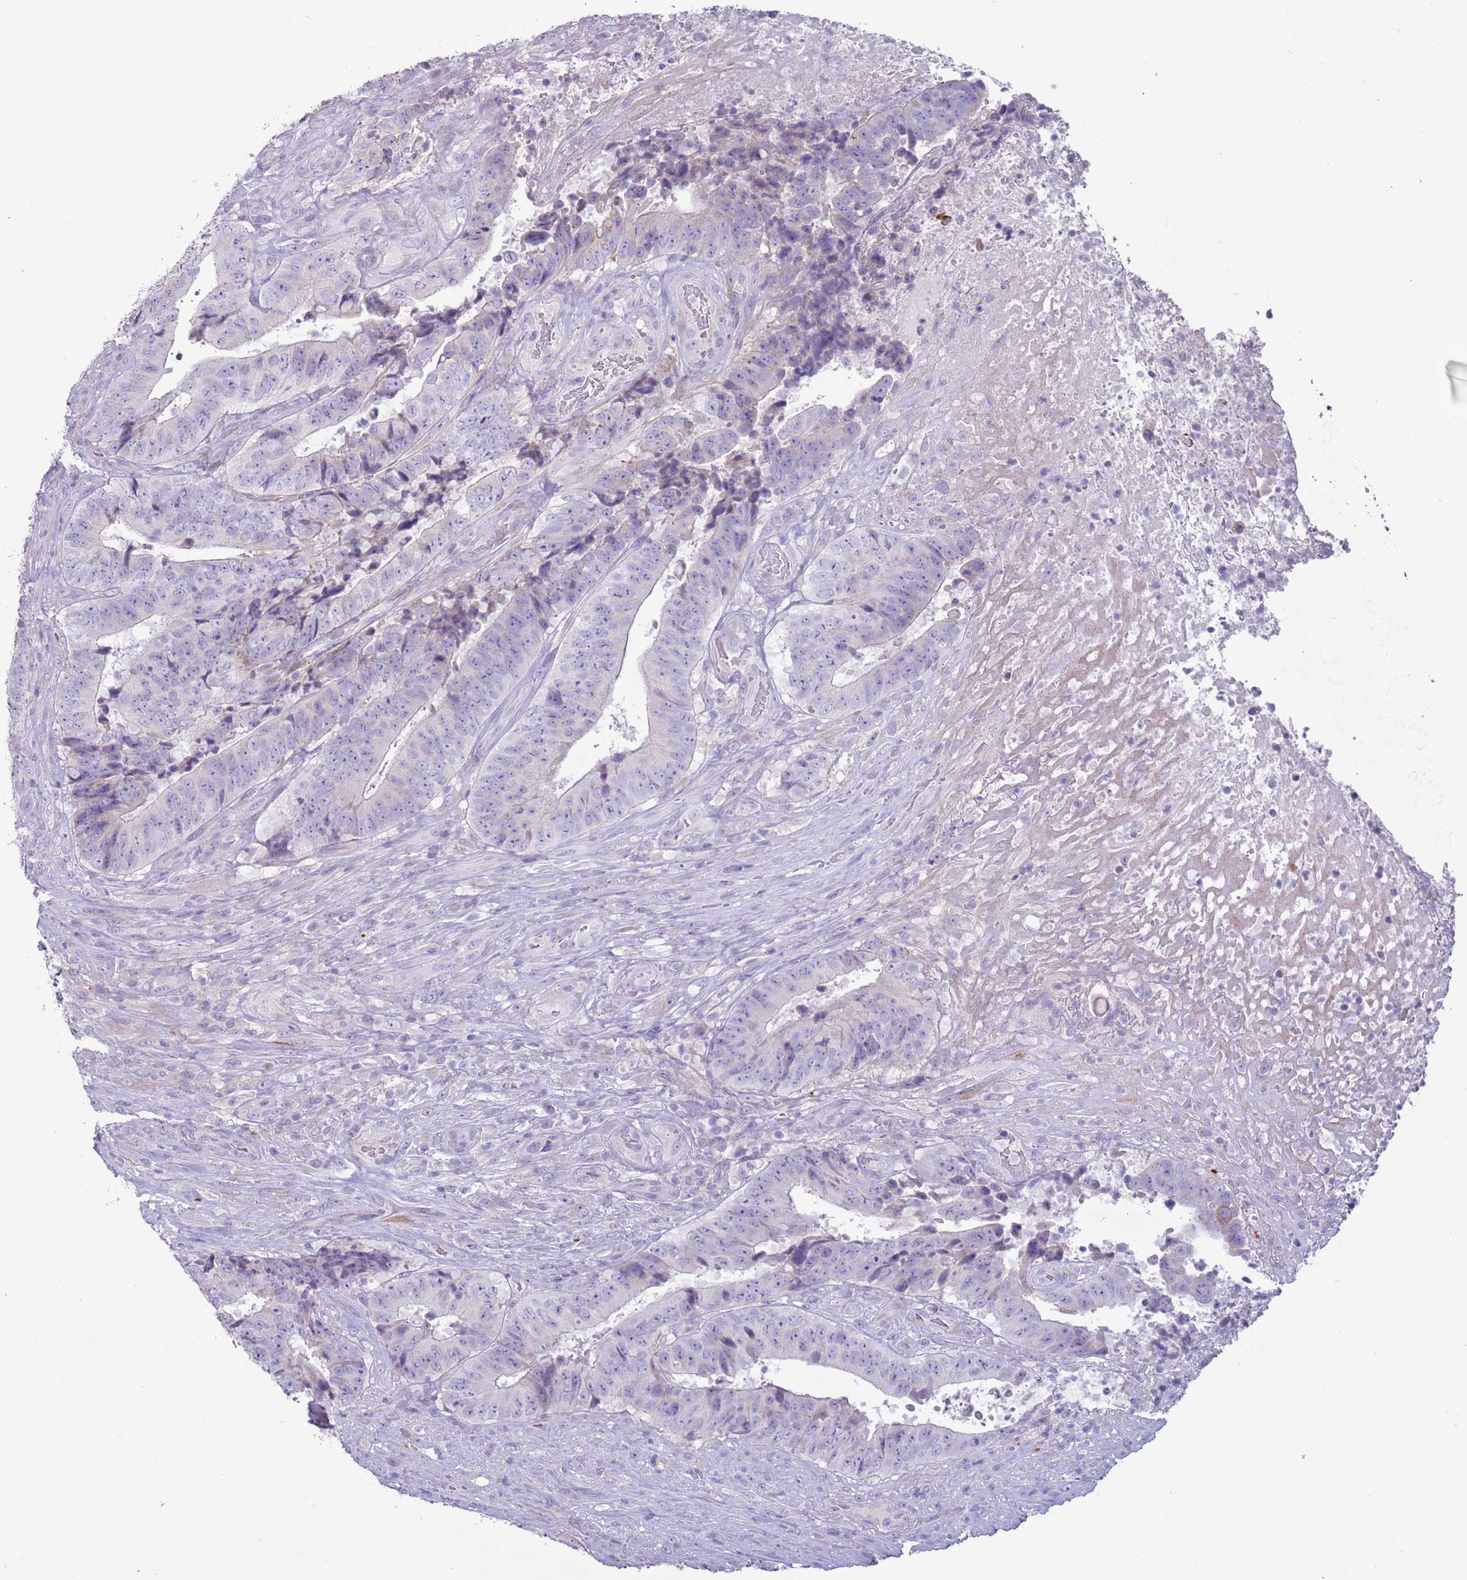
{"staining": {"intensity": "moderate", "quantity": "<25%", "location": "cytoplasmic/membranous"}, "tissue": "colorectal cancer", "cell_type": "Tumor cells", "image_type": "cancer", "snomed": [{"axis": "morphology", "description": "Adenocarcinoma, NOS"}, {"axis": "topography", "description": "Rectum"}], "caption": "Immunohistochemistry (DAB) staining of colorectal adenocarcinoma demonstrates moderate cytoplasmic/membranous protein positivity in approximately <25% of tumor cells.", "gene": "NPAP1", "patient": {"sex": "male", "age": 72}}